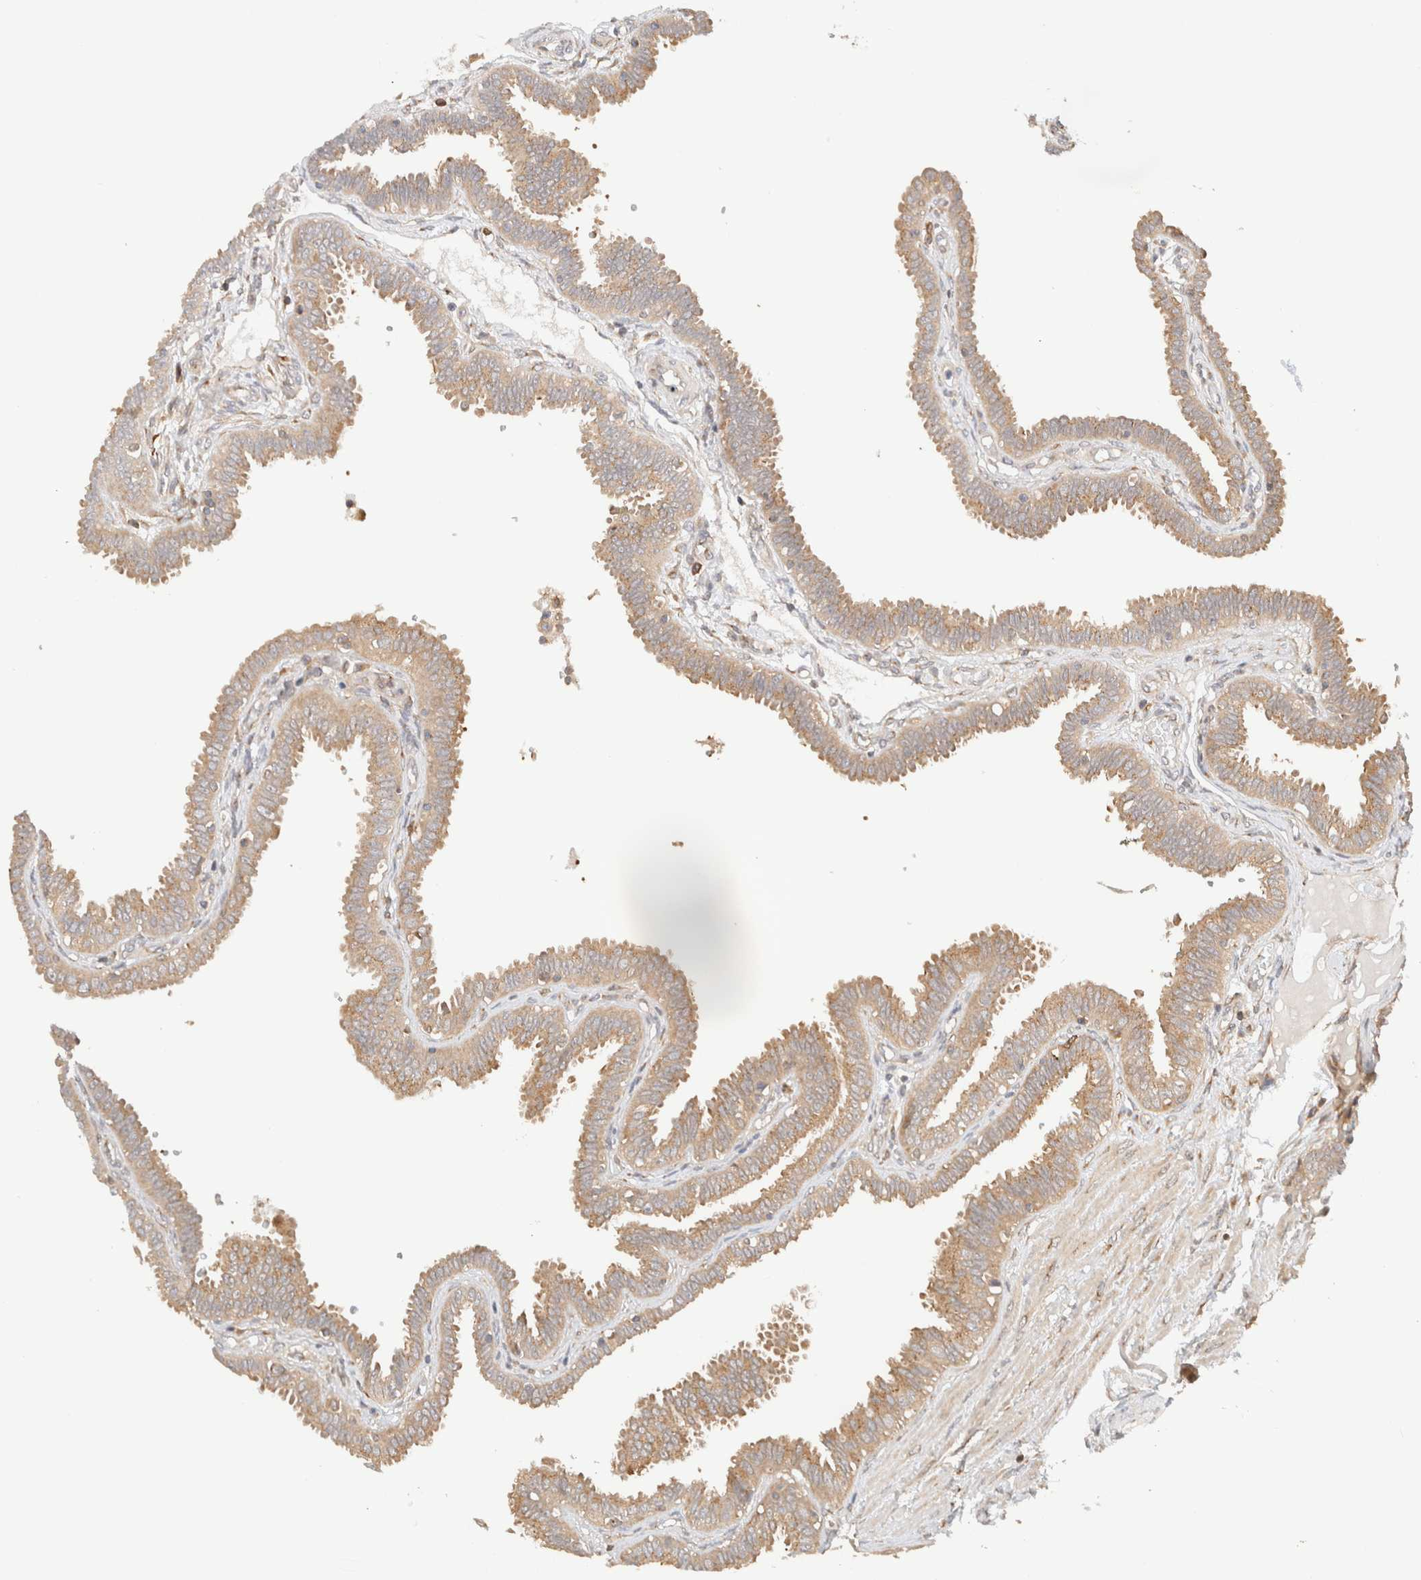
{"staining": {"intensity": "weak", "quantity": ">75%", "location": "cytoplasmic/membranous"}, "tissue": "fallopian tube", "cell_type": "Glandular cells", "image_type": "normal", "snomed": [{"axis": "morphology", "description": "Normal tissue, NOS"}, {"axis": "topography", "description": "Fallopian tube"}], "caption": "Immunohistochemistry micrograph of normal fallopian tube: human fallopian tube stained using immunohistochemistry (IHC) exhibits low levels of weak protein expression localized specifically in the cytoplasmic/membranous of glandular cells, appearing as a cytoplasmic/membranous brown color.", "gene": "RABEP1", "patient": {"sex": "female", "age": 32}}